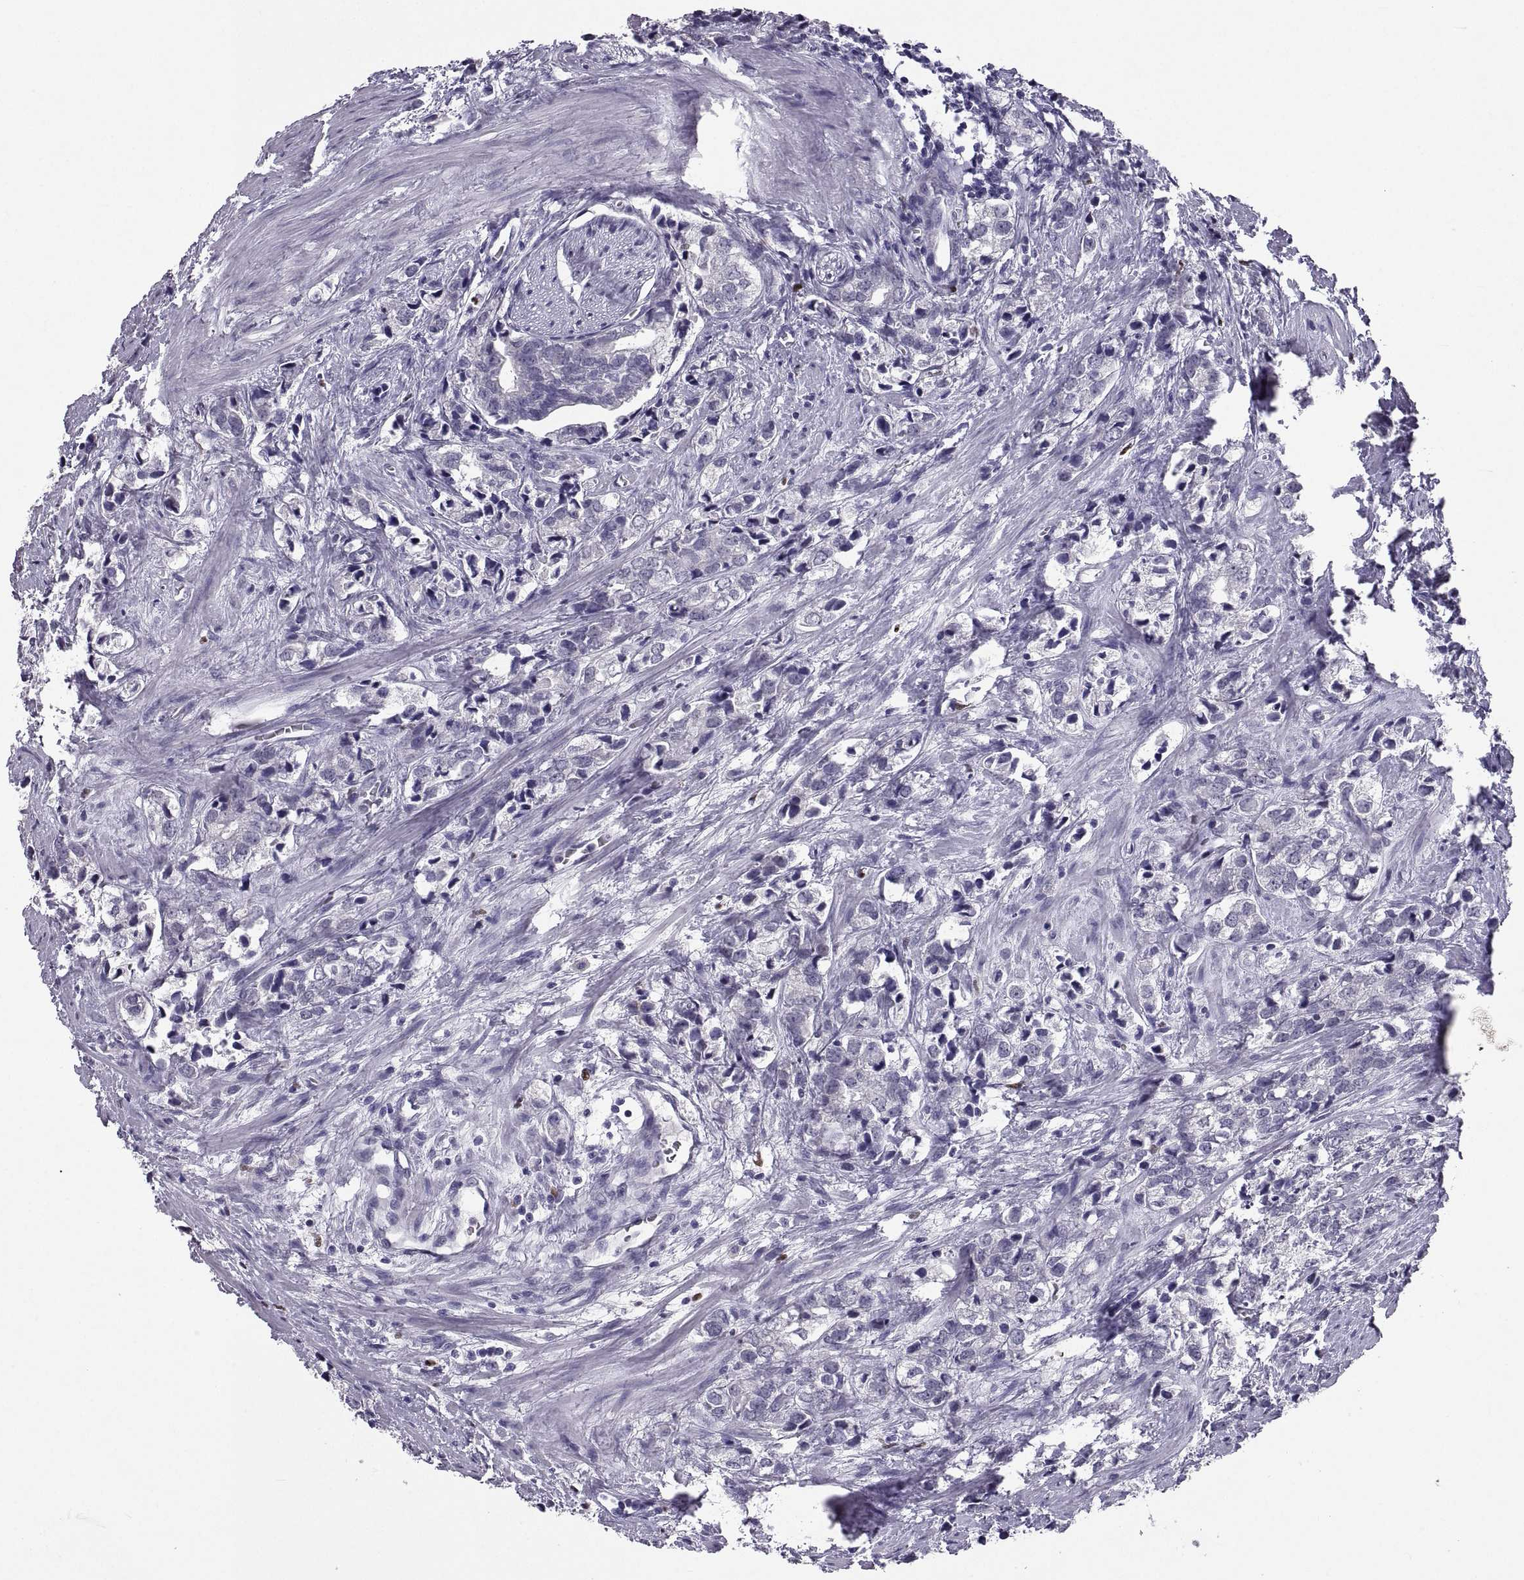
{"staining": {"intensity": "negative", "quantity": "none", "location": "none"}, "tissue": "prostate cancer", "cell_type": "Tumor cells", "image_type": "cancer", "snomed": [{"axis": "morphology", "description": "Adenocarcinoma, NOS"}, {"axis": "topography", "description": "Prostate and seminal vesicle, NOS"}], "caption": "Immunohistochemistry (IHC) photomicrograph of neoplastic tissue: human prostate cancer stained with DAB (3,3'-diaminobenzidine) demonstrates no significant protein expression in tumor cells.", "gene": "SOX21", "patient": {"sex": "male", "age": 63}}